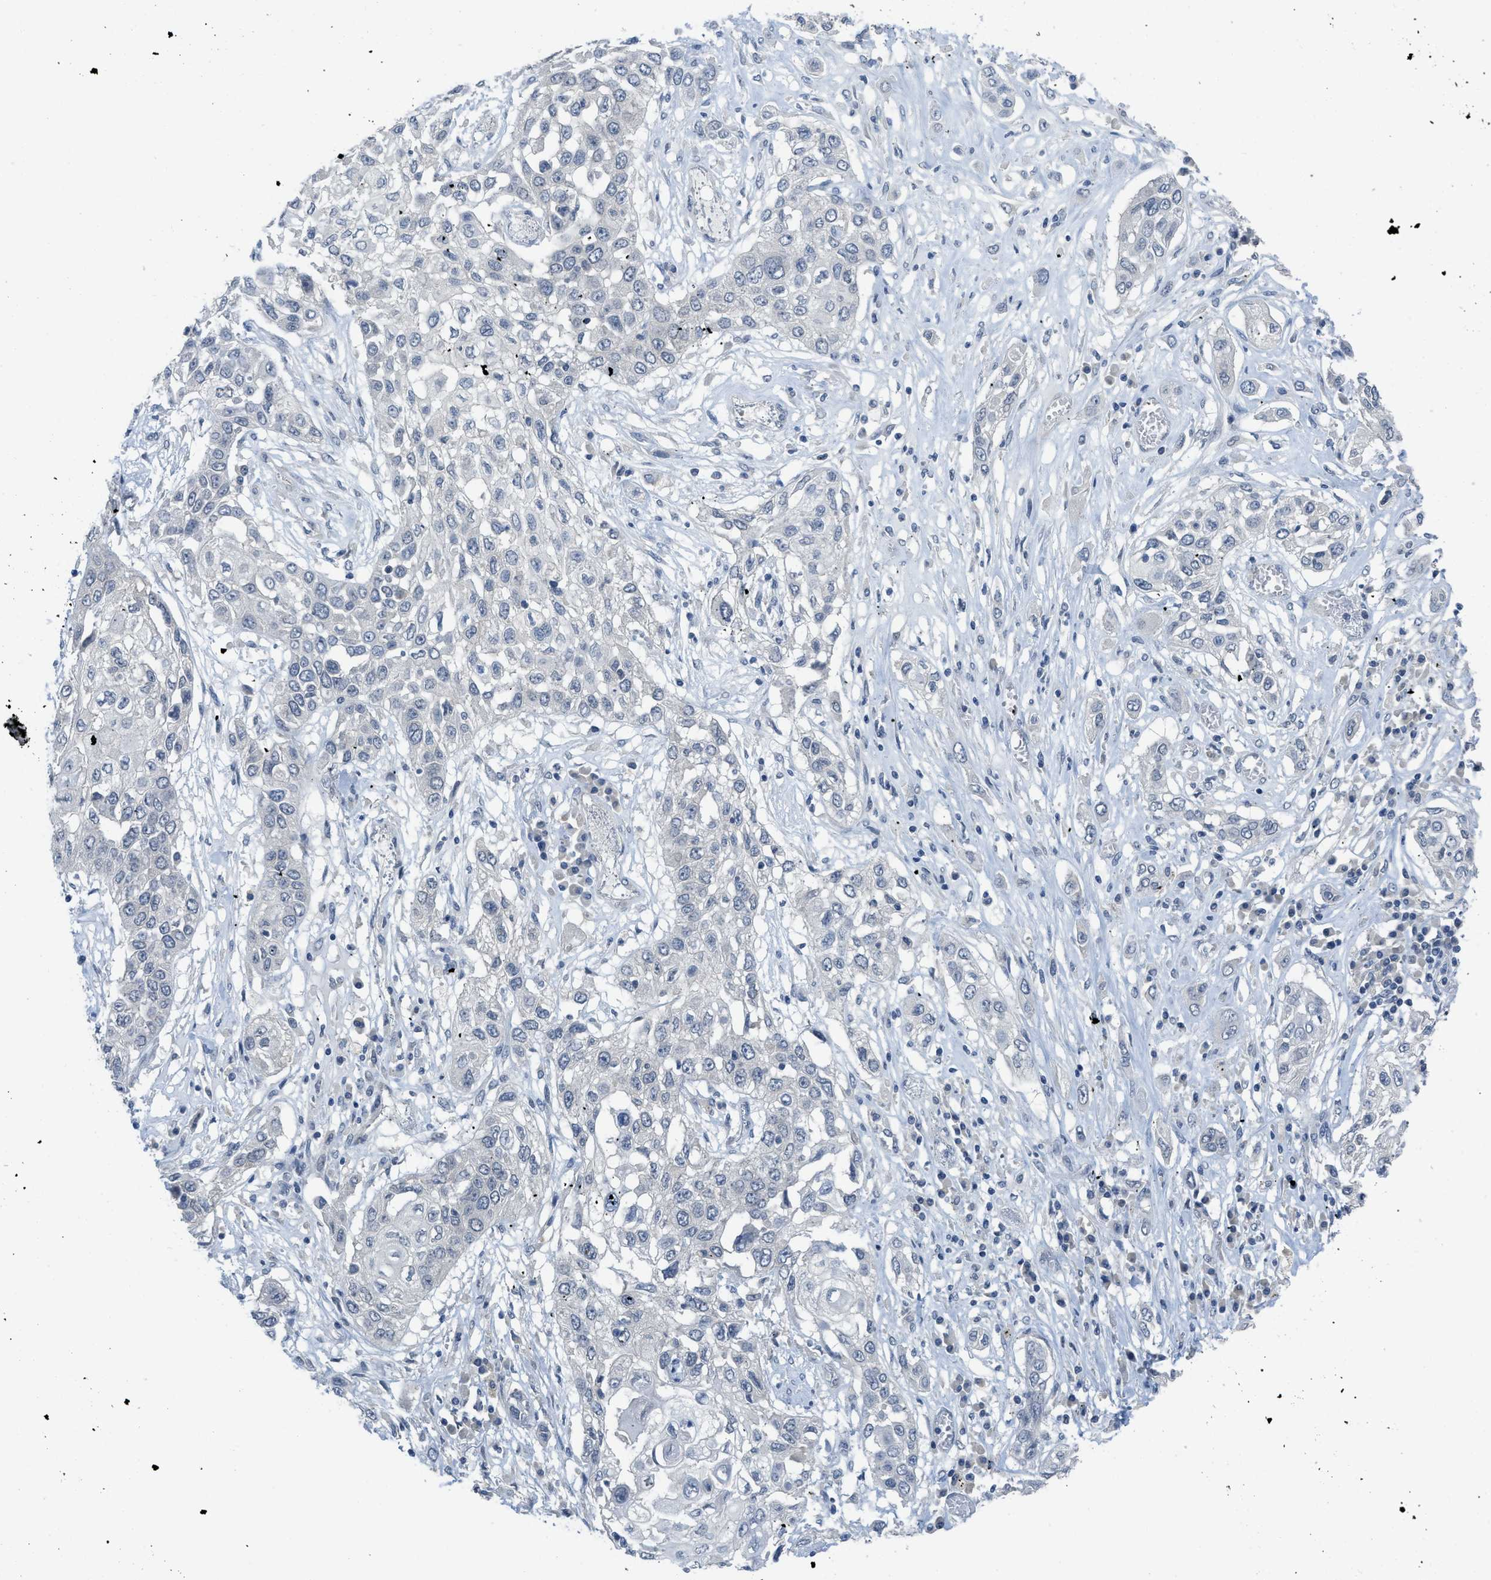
{"staining": {"intensity": "negative", "quantity": "none", "location": "none"}, "tissue": "lung cancer", "cell_type": "Tumor cells", "image_type": "cancer", "snomed": [{"axis": "morphology", "description": "Squamous cell carcinoma, NOS"}, {"axis": "topography", "description": "Lung"}], "caption": "Protein analysis of lung squamous cell carcinoma reveals no significant expression in tumor cells.", "gene": "TNFAIP1", "patient": {"sex": "male", "age": 71}}